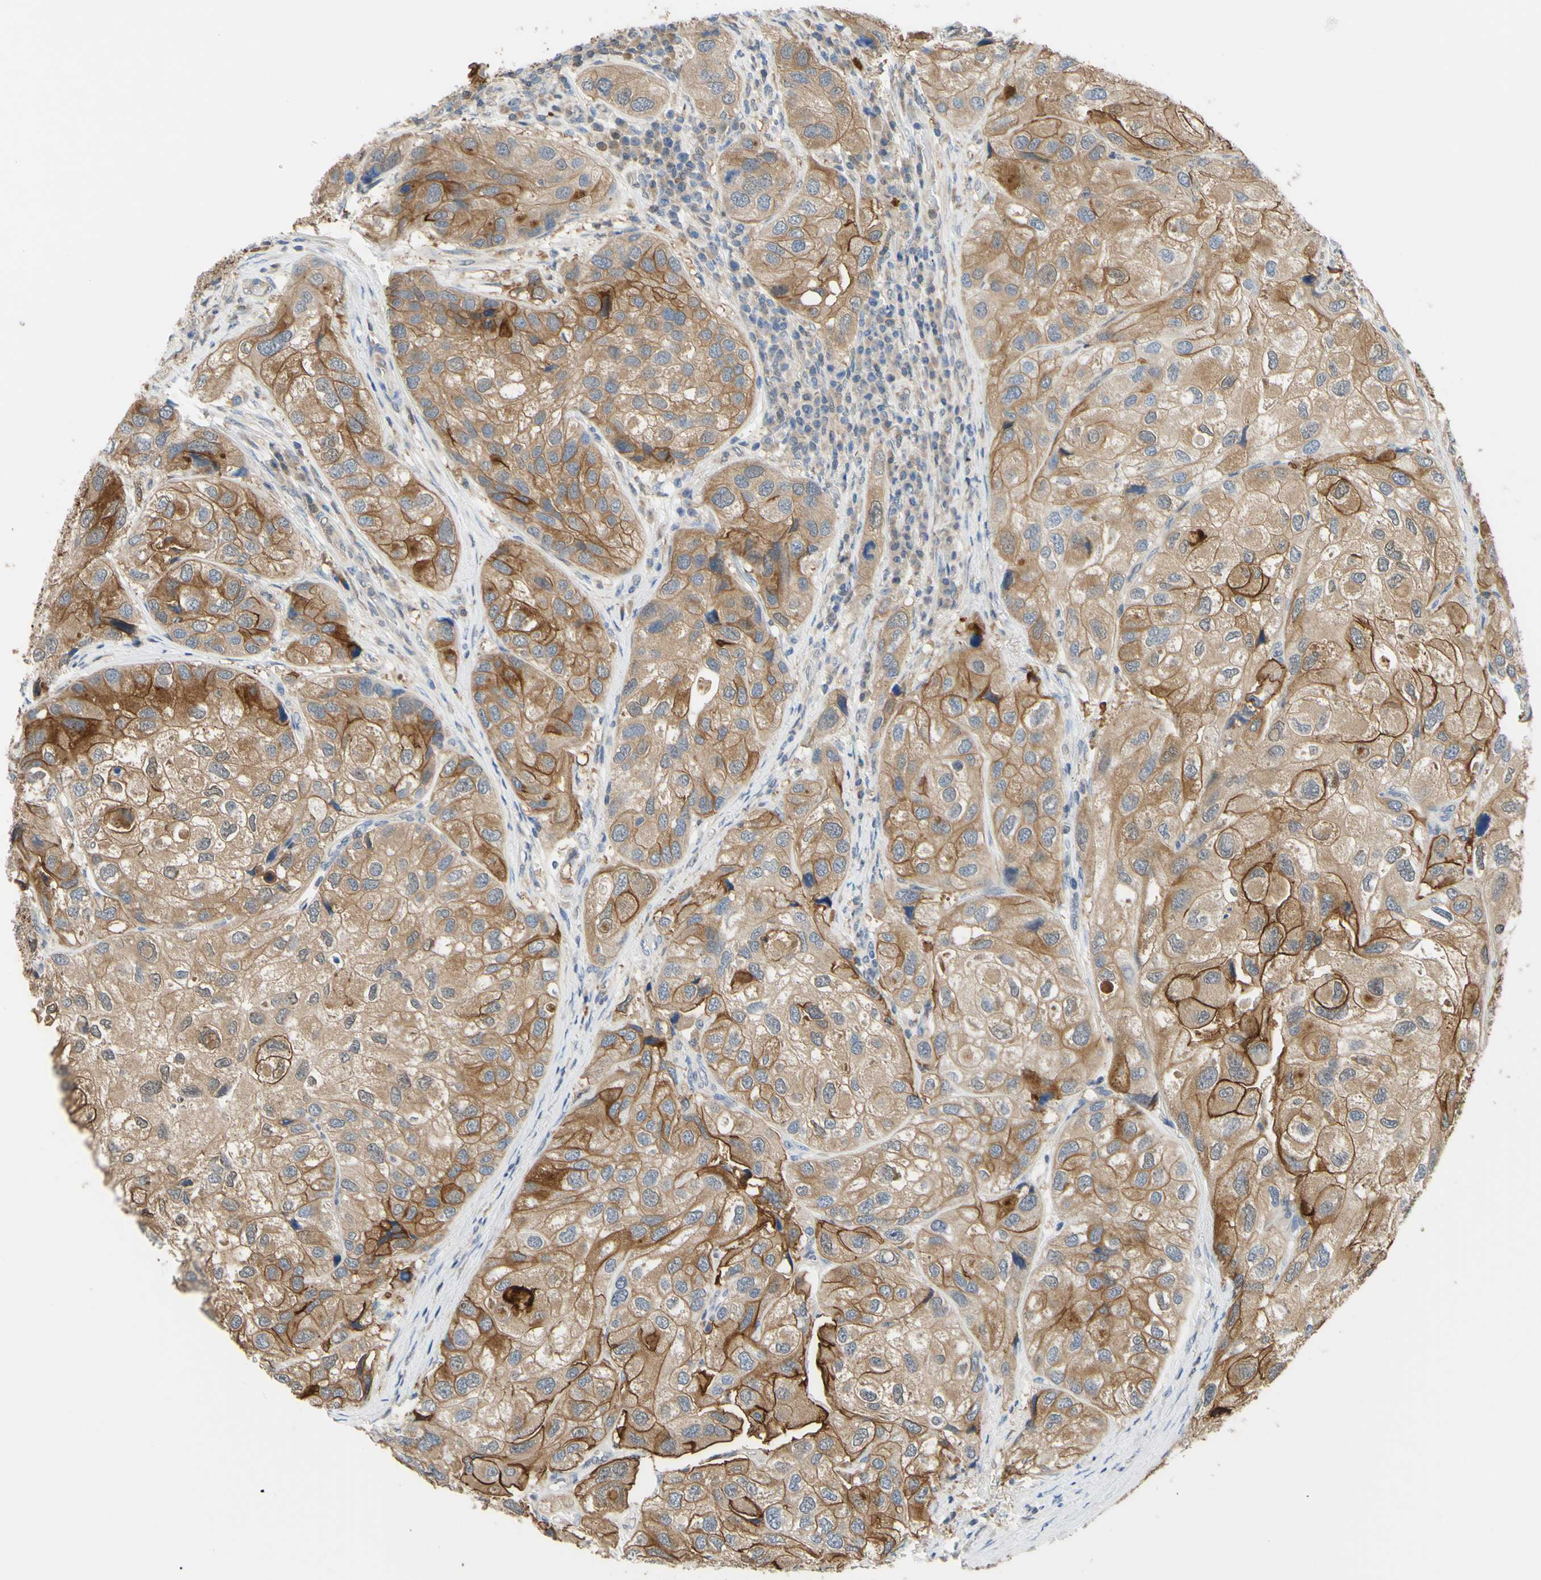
{"staining": {"intensity": "strong", "quantity": ">75%", "location": "cytoplasmic/membranous"}, "tissue": "urothelial cancer", "cell_type": "Tumor cells", "image_type": "cancer", "snomed": [{"axis": "morphology", "description": "Urothelial carcinoma, High grade"}, {"axis": "topography", "description": "Urinary bladder"}], "caption": "Urothelial cancer tissue exhibits strong cytoplasmic/membranous positivity in approximately >75% of tumor cells", "gene": "UPK3B", "patient": {"sex": "female", "age": 64}}